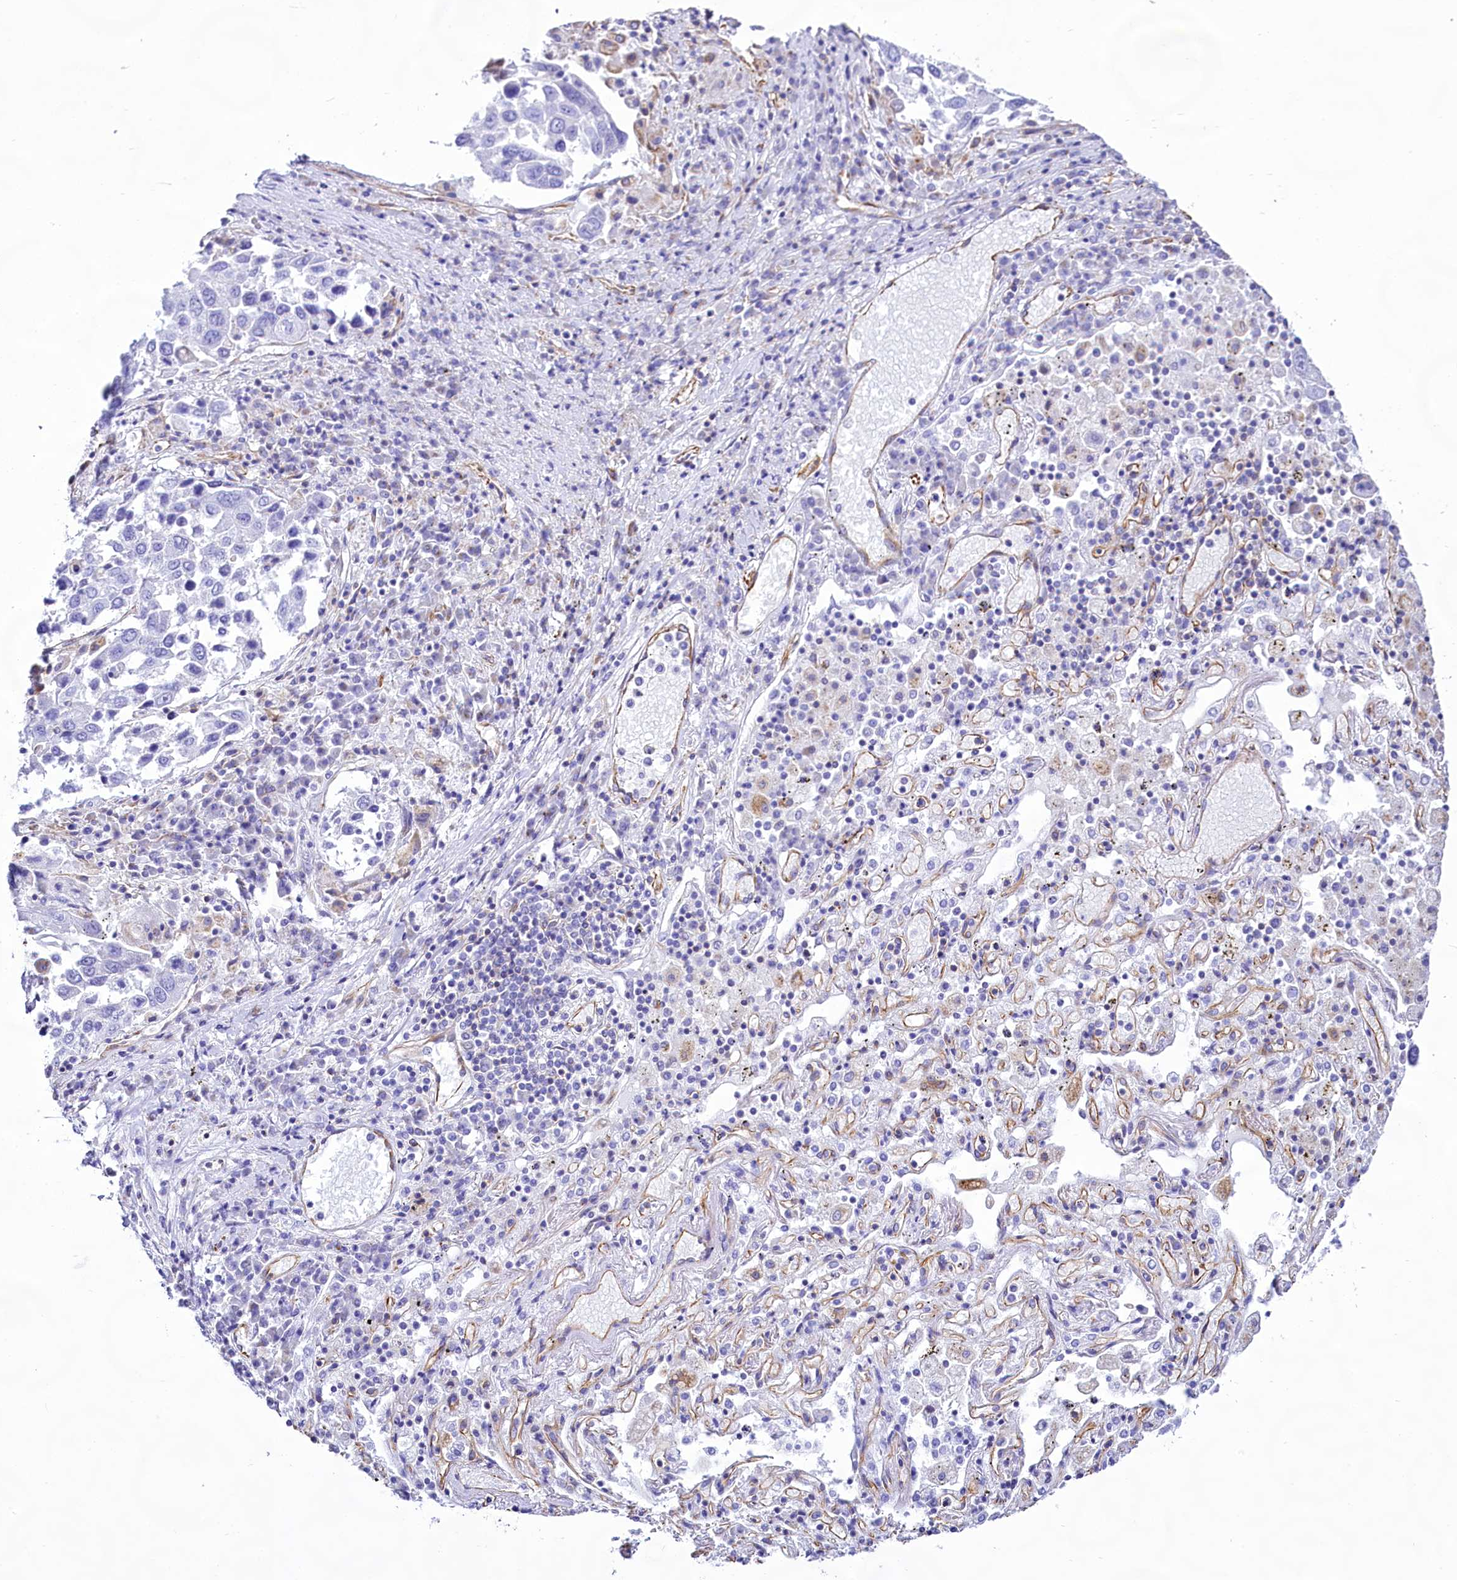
{"staining": {"intensity": "negative", "quantity": "none", "location": "none"}, "tissue": "lung cancer", "cell_type": "Tumor cells", "image_type": "cancer", "snomed": [{"axis": "morphology", "description": "Squamous cell carcinoma, NOS"}, {"axis": "topography", "description": "Lung"}], "caption": "Tumor cells are negative for protein expression in human lung cancer (squamous cell carcinoma).", "gene": "CD99", "patient": {"sex": "male", "age": 65}}